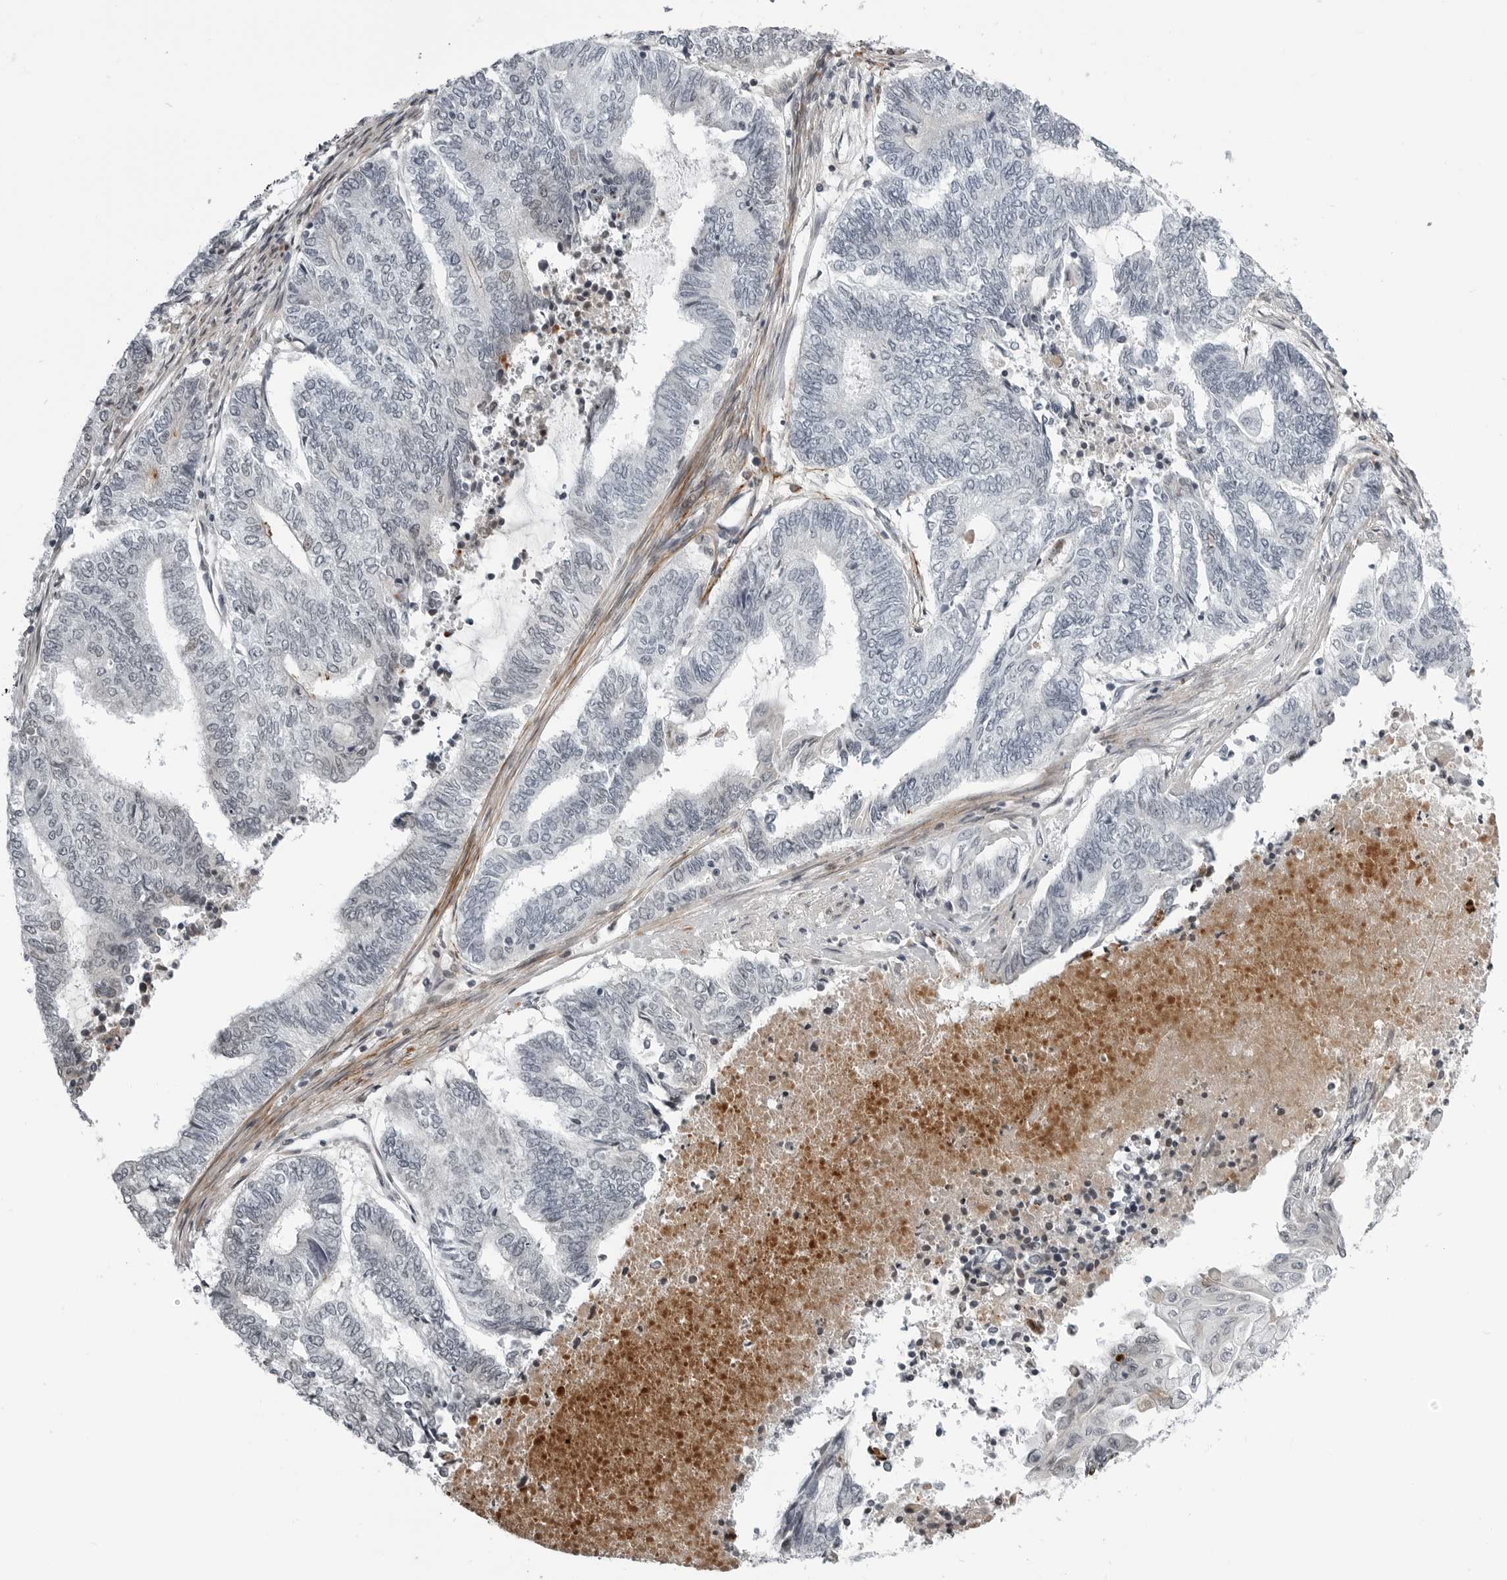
{"staining": {"intensity": "negative", "quantity": "none", "location": "none"}, "tissue": "endometrial cancer", "cell_type": "Tumor cells", "image_type": "cancer", "snomed": [{"axis": "morphology", "description": "Adenocarcinoma, NOS"}, {"axis": "topography", "description": "Uterus"}, {"axis": "topography", "description": "Endometrium"}], "caption": "IHC micrograph of endometrial cancer (adenocarcinoma) stained for a protein (brown), which exhibits no staining in tumor cells. (DAB (3,3'-diaminobenzidine) immunohistochemistry (IHC) visualized using brightfield microscopy, high magnification).", "gene": "CXCR5", "patient": {"sex": "female", "age": 70}}